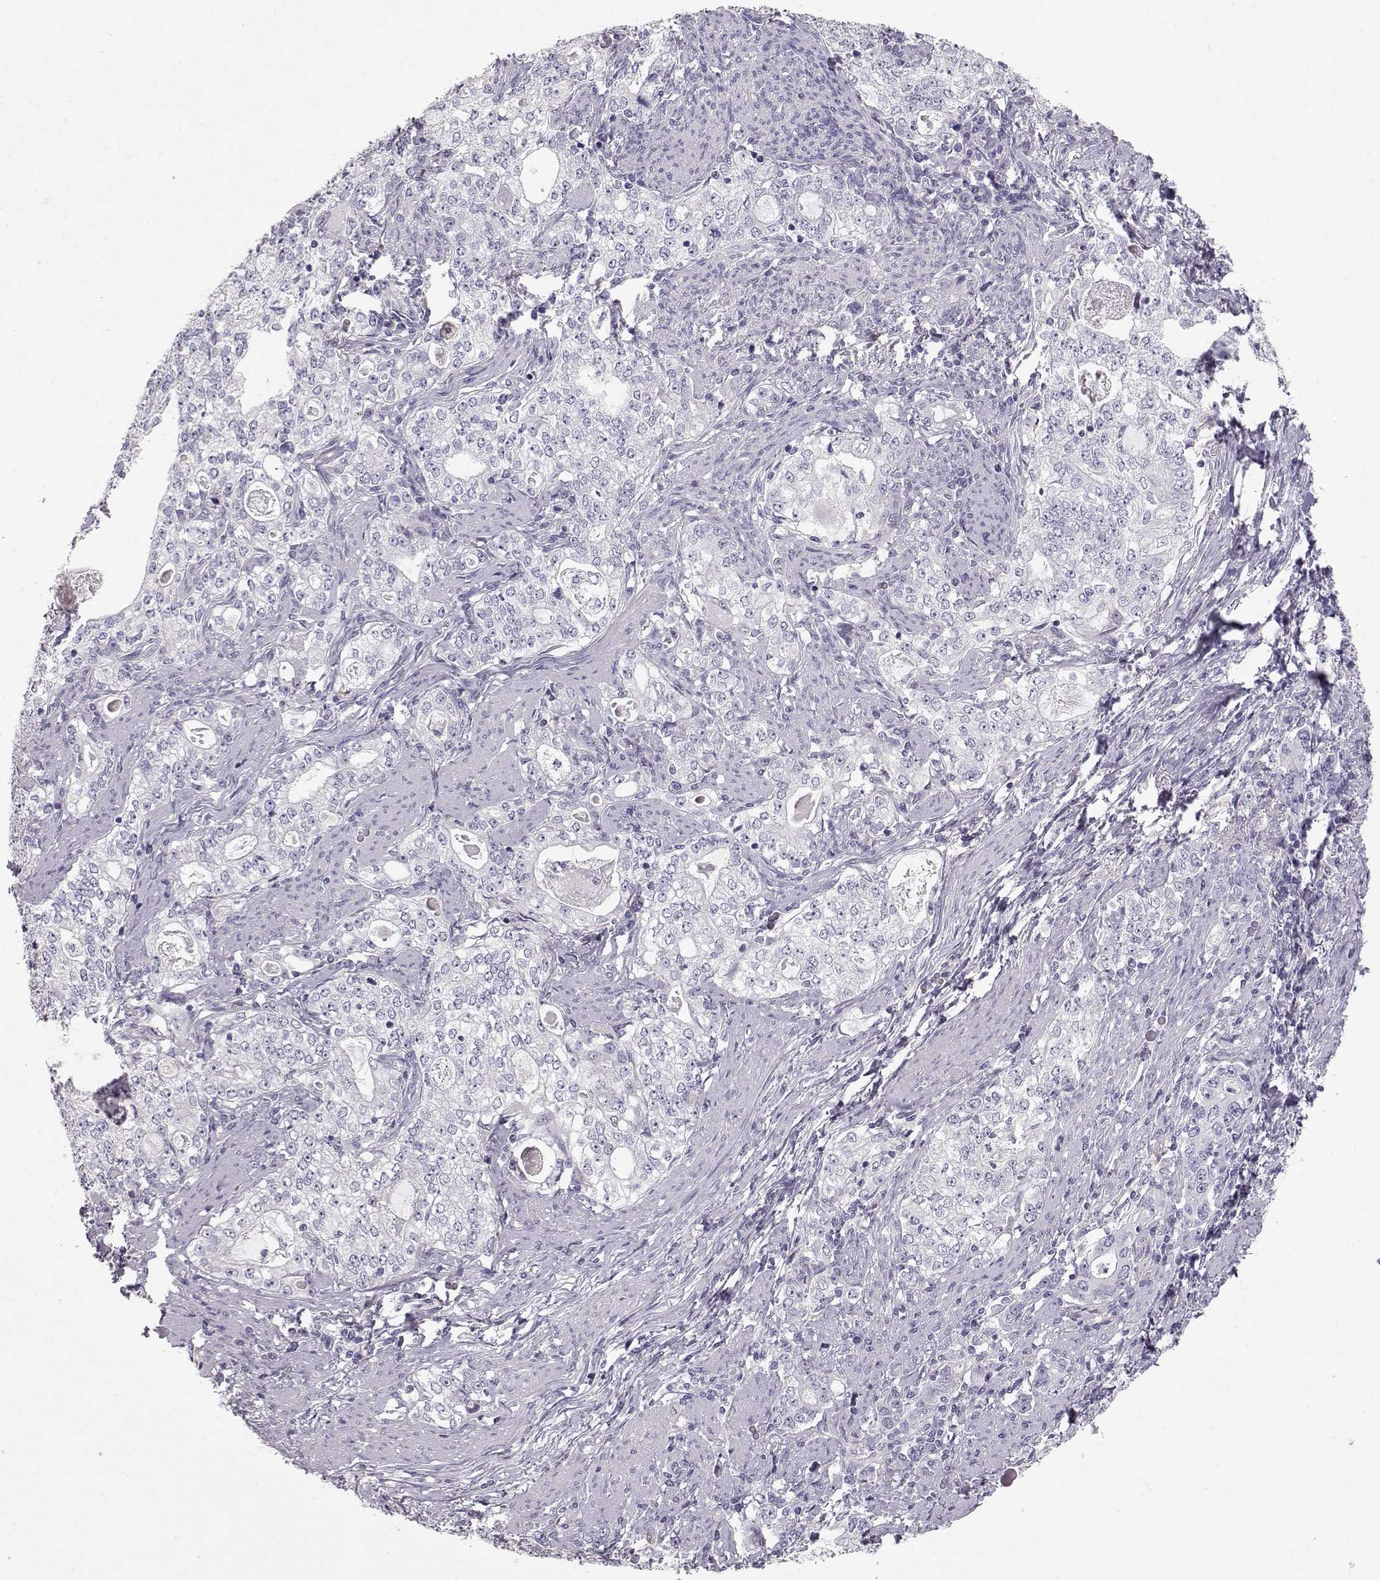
{"staining": {"intensity": "negative", "quantity": "none", "location": "none"}, "tissue": "stomach cancer", "cell_type": "Tumor cells", "image_type": "cancer", "snomed": [{"axis": "morphology", "description": "Adenocarcinoma, NOS"}, {"axis": "topography", "description": "Stomach, lower"}], "caption": "DAB immunohistochemical staining of human stomach cancer (adenocarcinoma) exhibits no significant positivity in tumor cells.", "gene": "SLC18A1", "patient": {"sex": "female", "age": 72}}